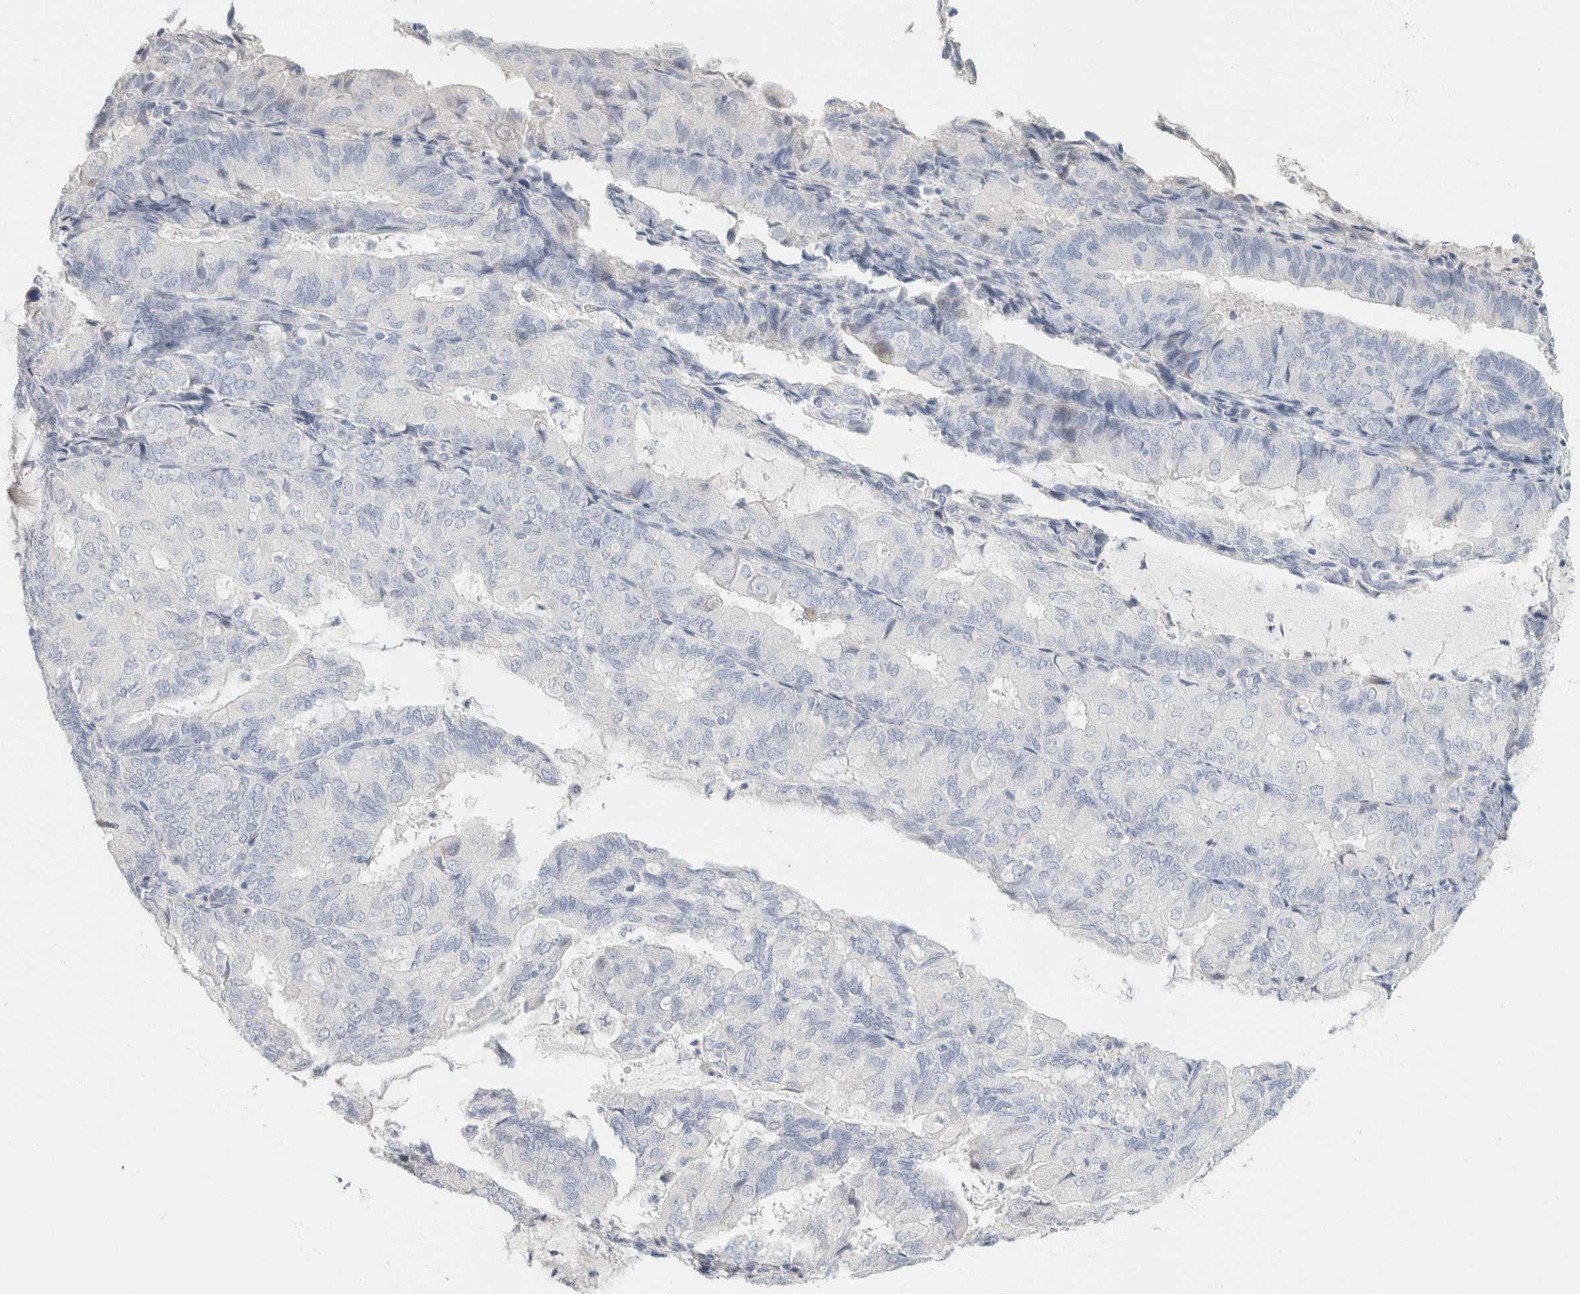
{"staining": {"intensity": "negative", "quantity": "none", "location": "none"}, "tissue": "endometrial cancer", "cell_type": "Tumor cells", "image_type": "cancer", "snomed": [{"axis": "morphology", "description": "Adenocarcinoma, NOS"}, {"axis": "topography", "description": "Endometrium"}], "caption": "Adenocarcinoma (endometrial) was stained to show a protein in brown. There is no significant positivity in tumor cells.", "gene": "NEFM", "patient": {"sex": "female", "age": 81}}